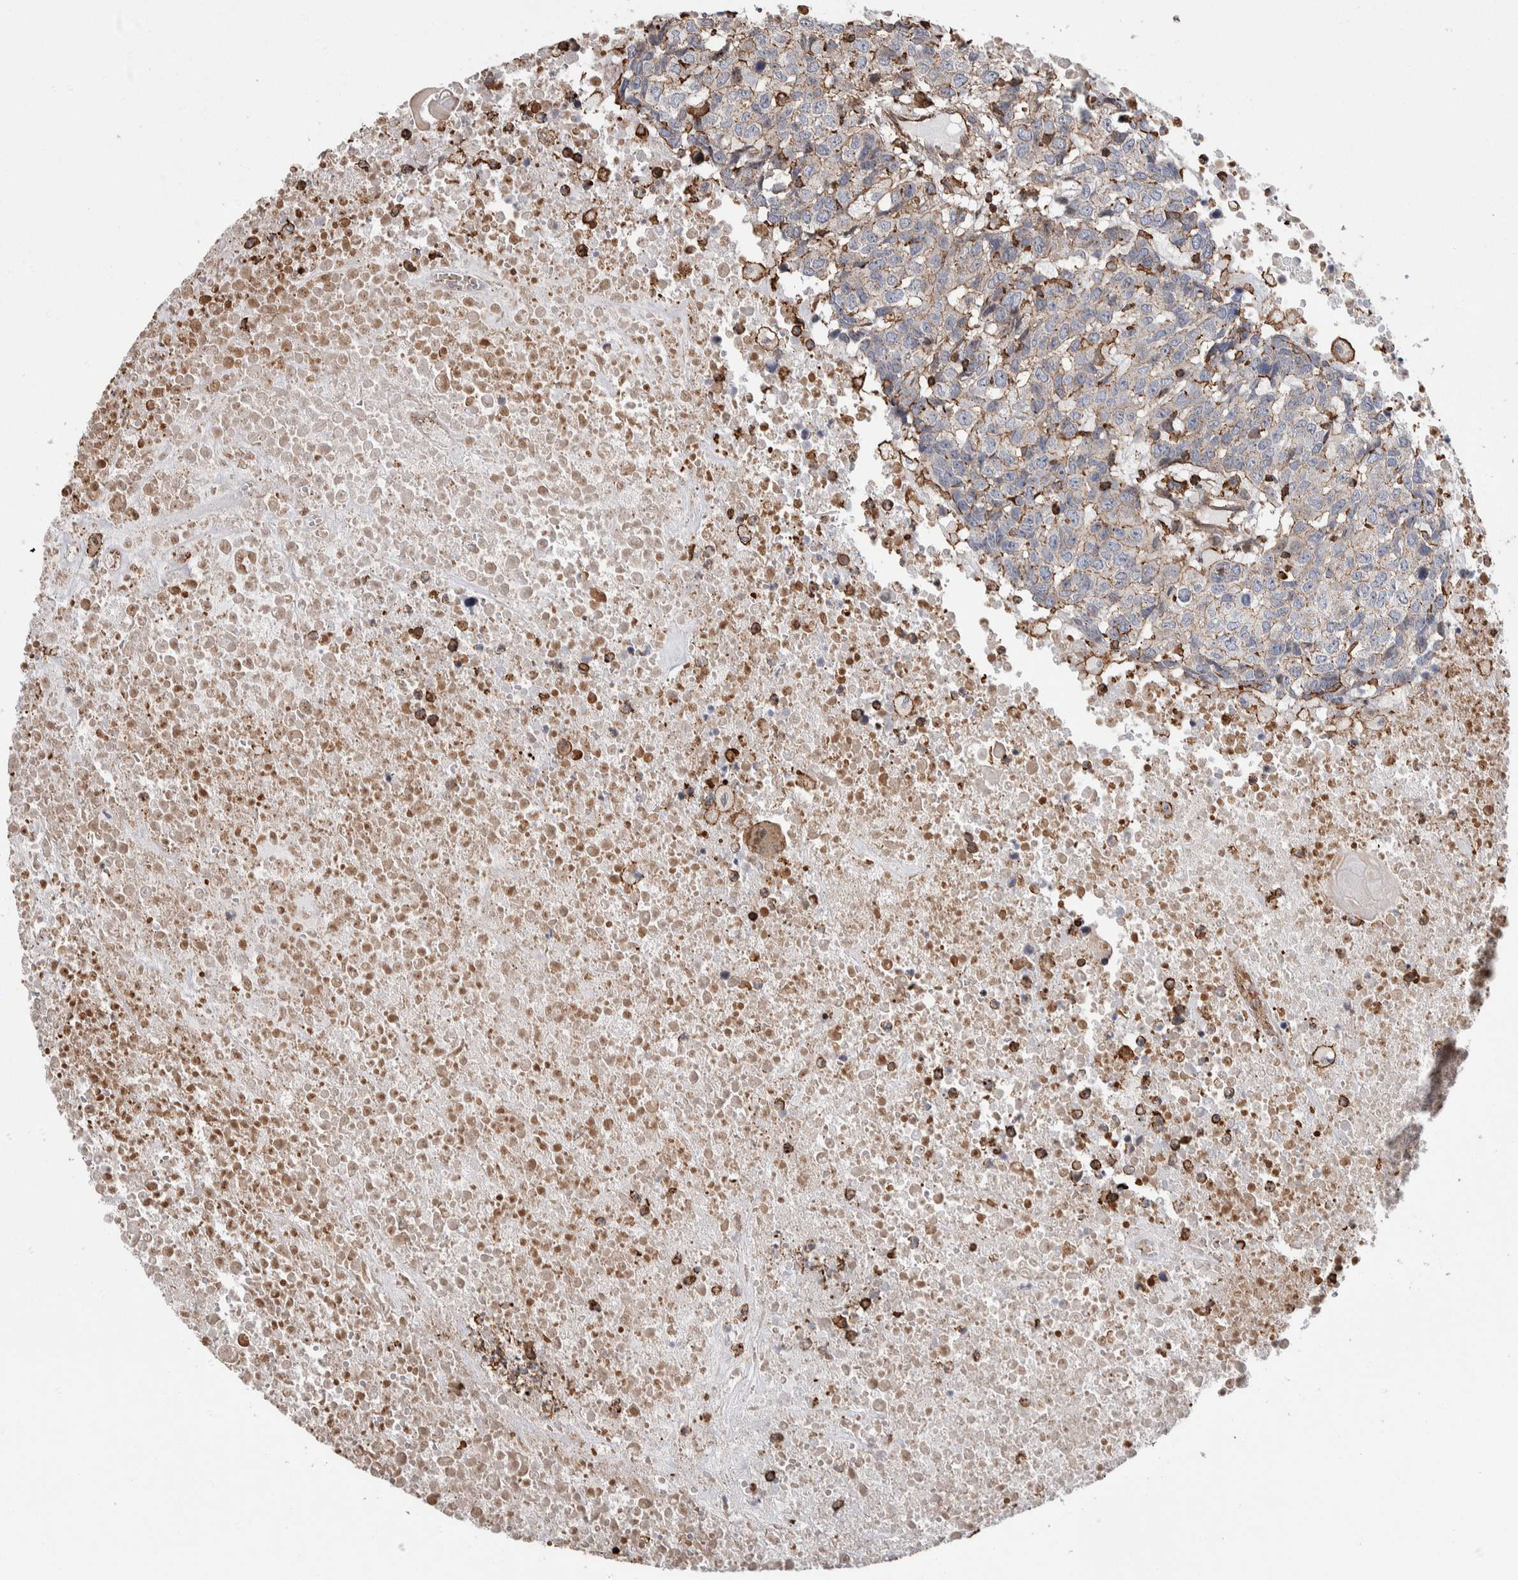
{"staining": {"intensity": "weak", "quantity": "<25%", "location": "cytoplasmic/membranous"}, "tissue": "head and neck cancer", "cell_type": "Tumor cells", "image_type": "cancer", "snomed": [{"axis": "morphology", "description": "Squamous cell carcinoma, NOS"}, {"axis": "topography", "description": "Head-Neck"}], "caption": "Head and neck squamous cell carcinoma was stained to show a protein in brown. There is no significant staining in tumor cells.", "gene": "ENPP2", "patient": {"sex": "male", "age": 66}}